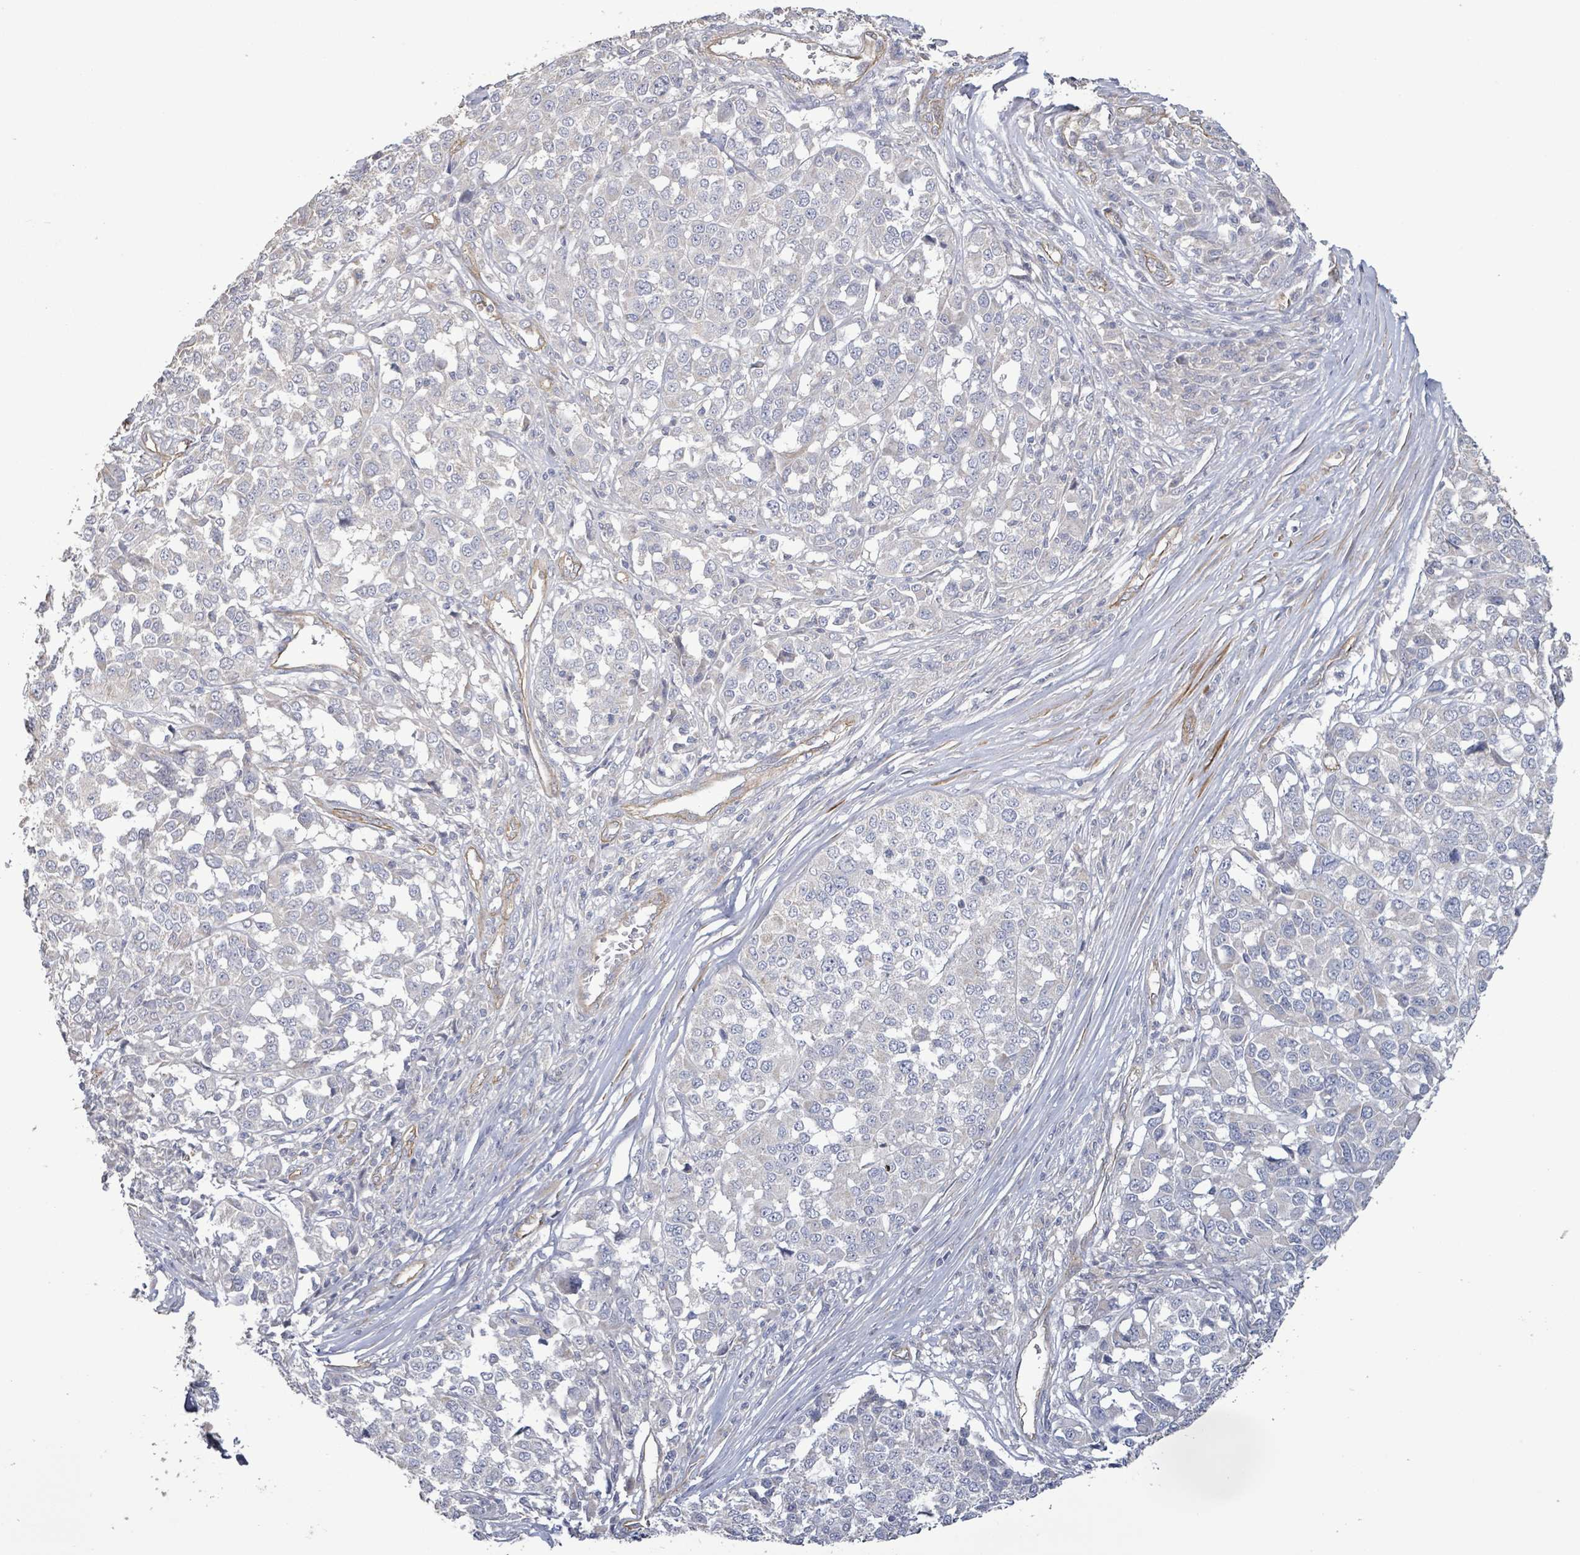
{"staining": {"intensity": "negative", "quantity": "none", "location": "none"}, "tissue": "melanoma", "cell_type": "Tumor cells", "image_type": "cancer", "snomed": [{"axis": "morphology", "description": "Malignant melanoma, Metastatic site"}, {"axis": "topography", "description": "Lymph node"}], "caption": "Immunohistochemistry (IHC) photomicrograph of neoplastic tissue: human melanoma stained with DAB reveals no significant protein staining in tumor cells.", "gene": "KANK3", "patient": {"sex": "male", "age": 44}}